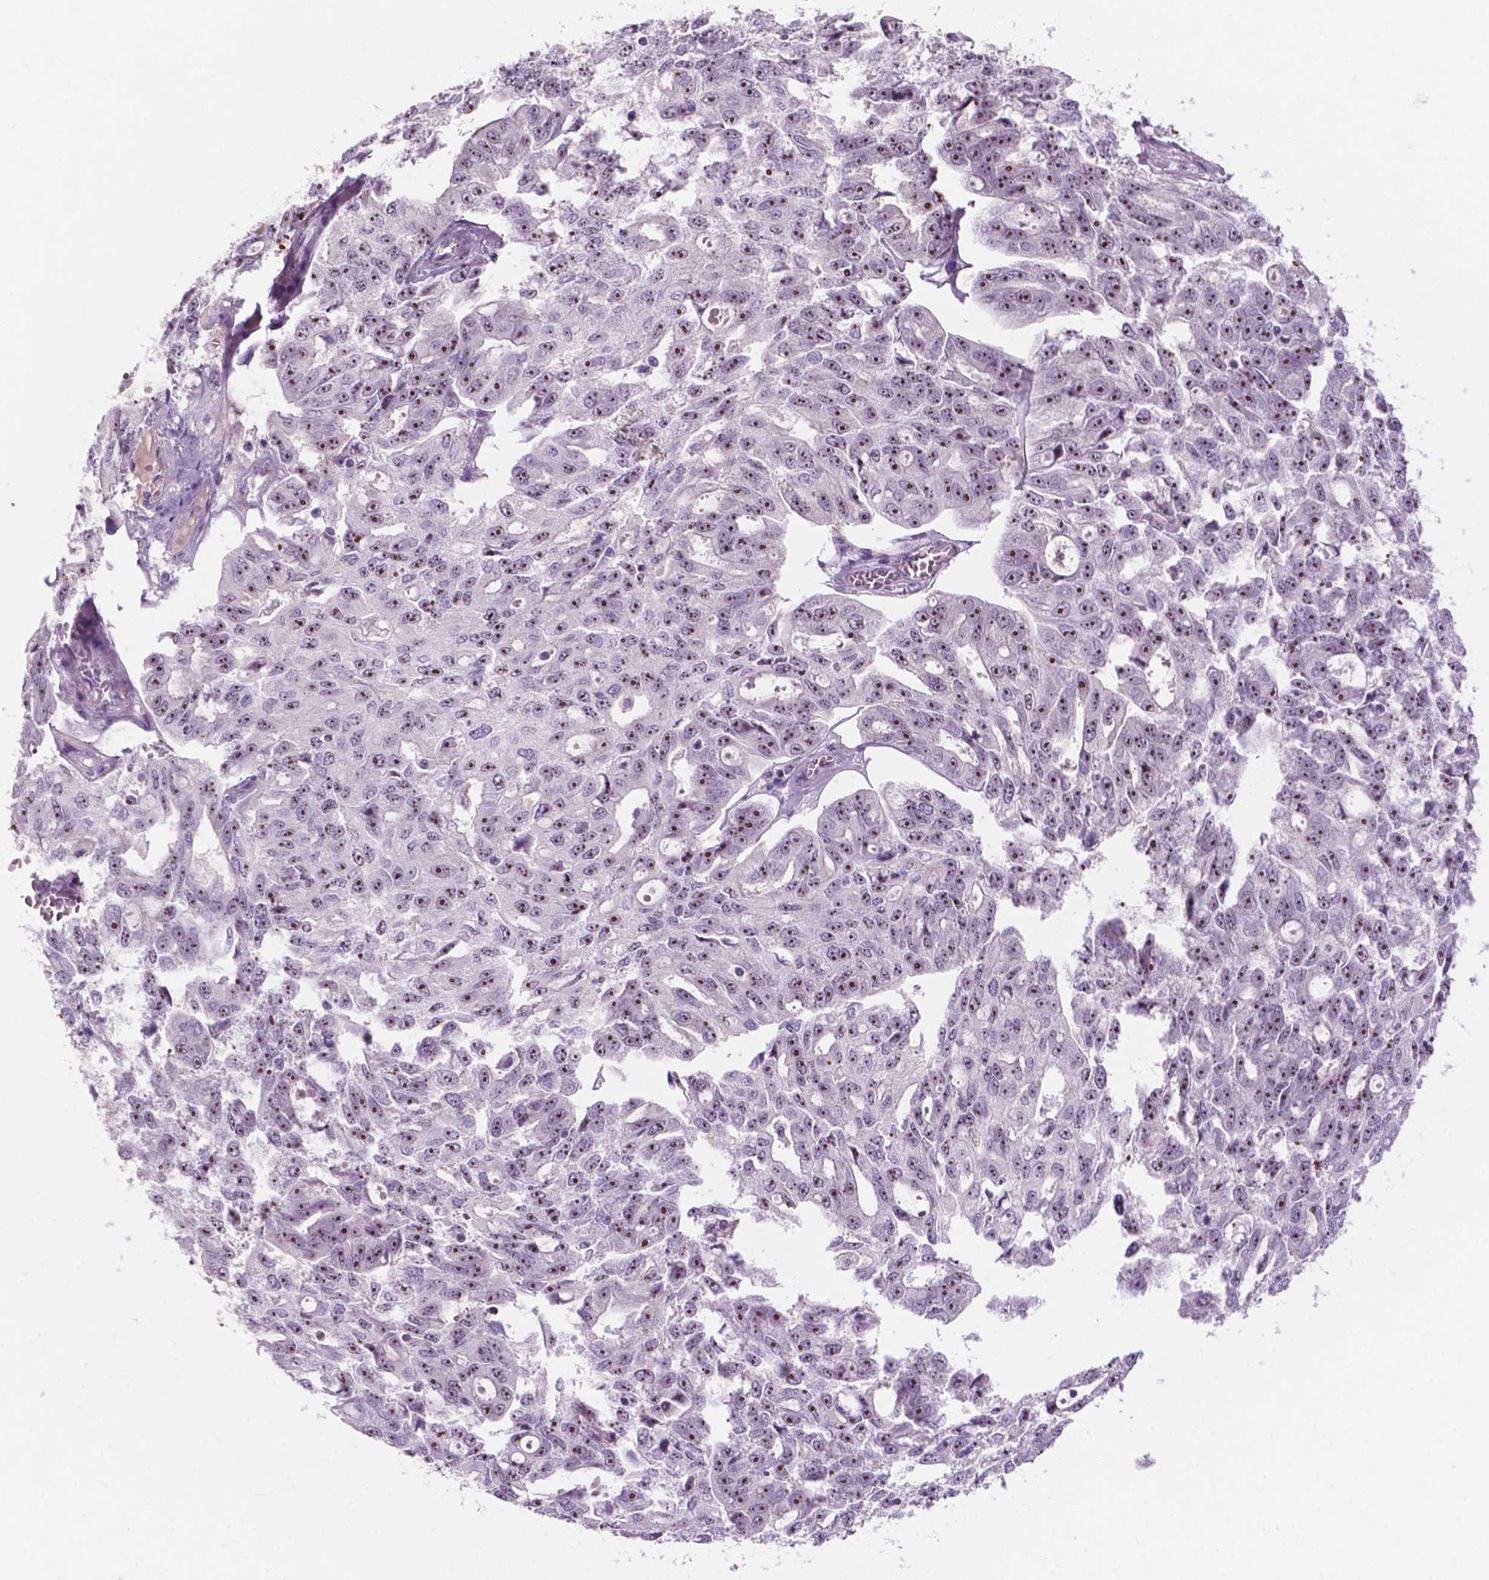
{"staining": {"intensity": "moderate", "quantity": "25%-75%", "location": "nuclear"}, "tissue": "ovarian cancer", "cell_type": "Tumor cells", "image_type": "cancer", "snomed": [{"axis": "morphology", "description": "Carcinoma, endometroid"}, {"axis": "topography", "description": "Ovary"}], "caption": "Endometroid carcinoma (ovarian) was stained to show a protein in brown. There is medium levels of moderate nuclear positivity in approximately 25%-75% of tumor cells. (brown staining indicates protein expression, while blue staining denotes nuclei).", "gene": "ZNF853", "patient": {"sex": "female", "age": 65}}